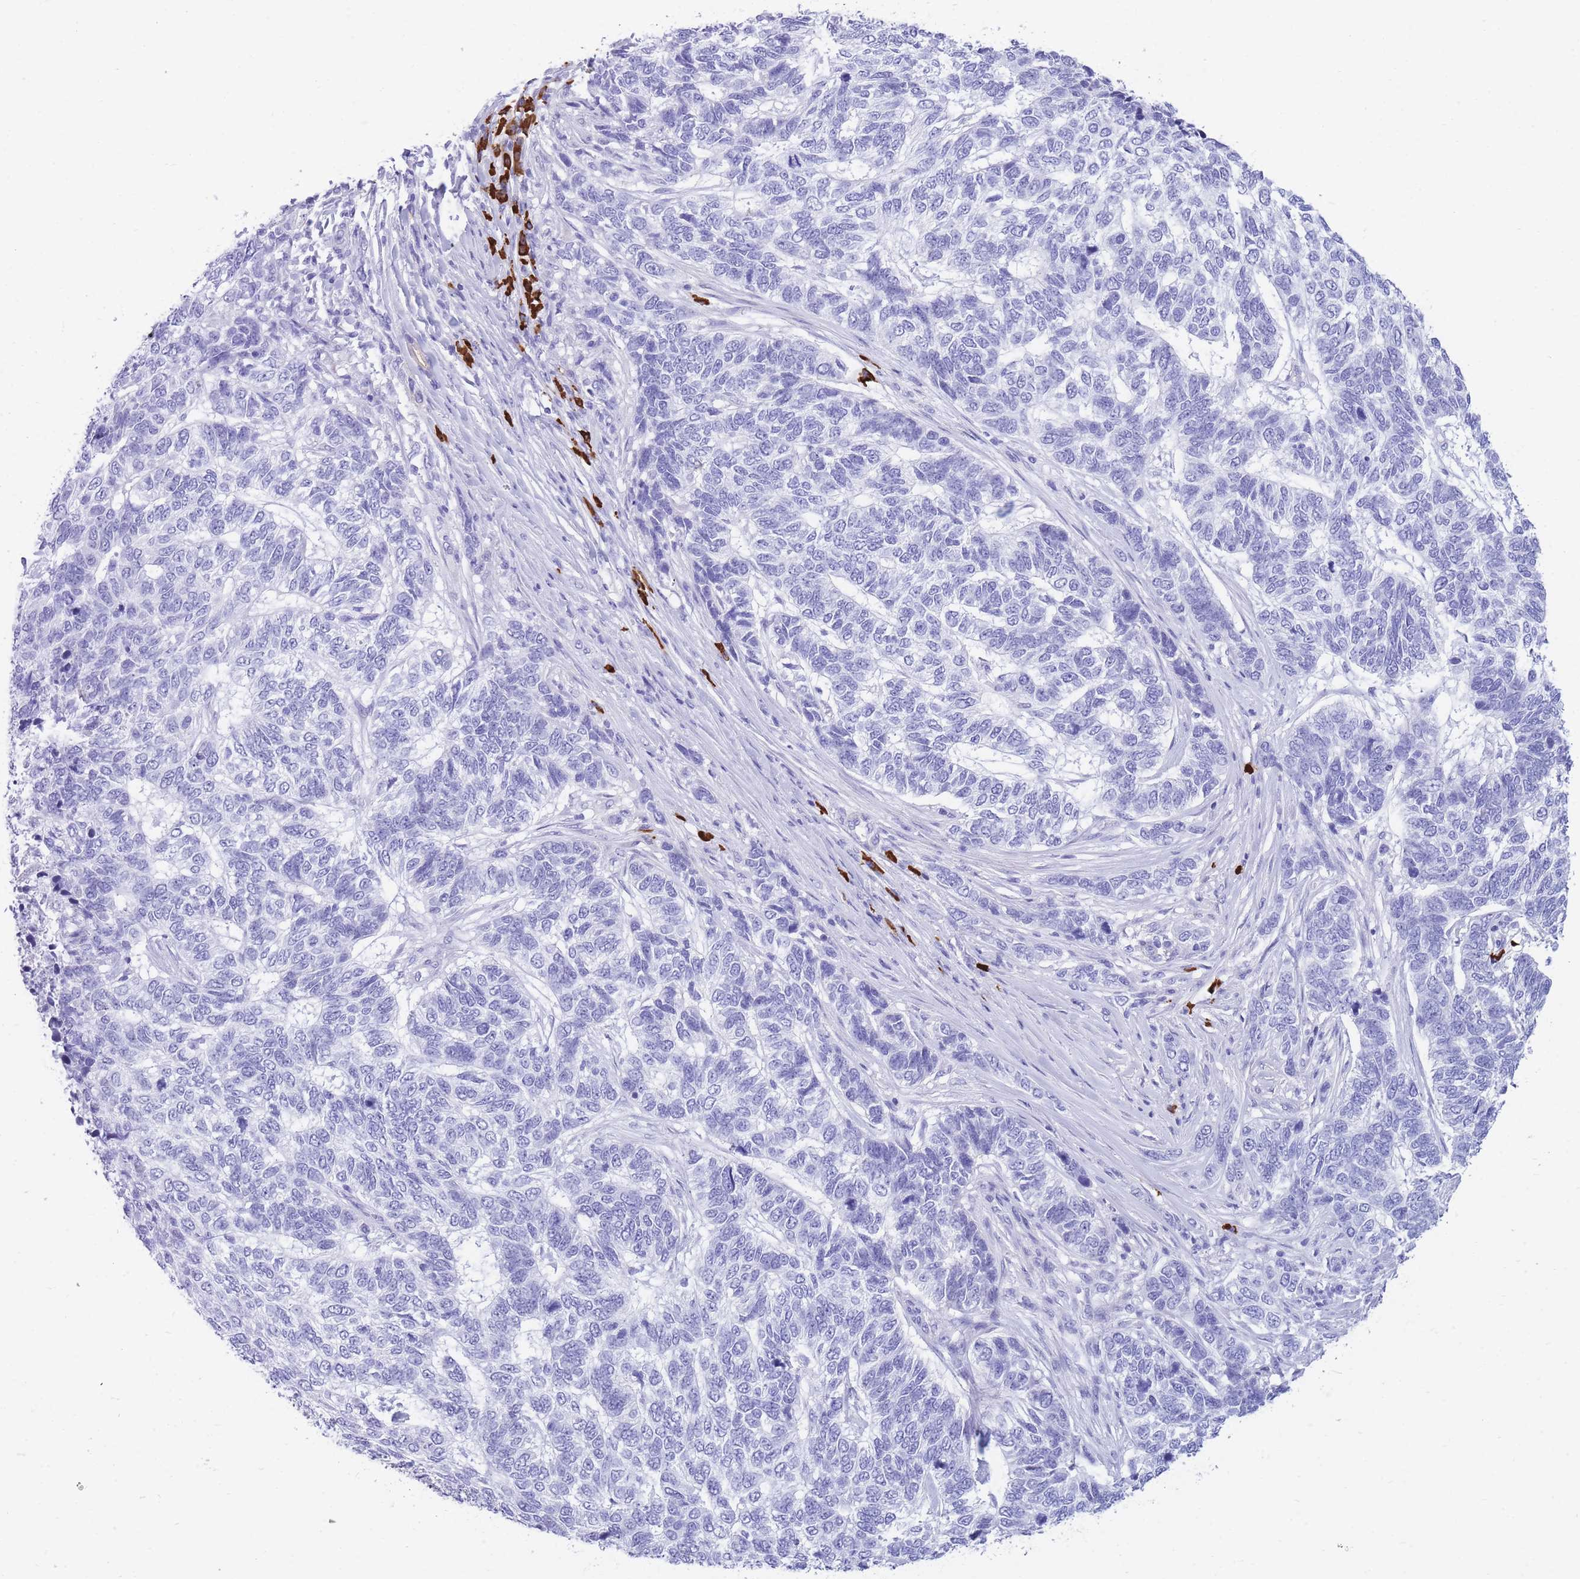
{"staining": {"intensity": "negative", "quantity": "none", "location": "none"}, "tissue": "skin cancer", "cell_type": "Tumor cells", "image_type": "cancer", "snomed": [{"axis": "morphology", "description": "Basal cell carcinoma"}, {"axis": "topography", "description": "Skin"}], "caption": "The immunohistochemistry image has no significant staining in tumor cells of skin cancer (basal cell carcinoma) tissue. The staining is performed using DAB (3,3'-diaminobenzidine) brown chromogen with nuclei counter-stained in using hematoxylin.", "gene": "ZFP62", "patient": {"sex": "female", "age": 65}}